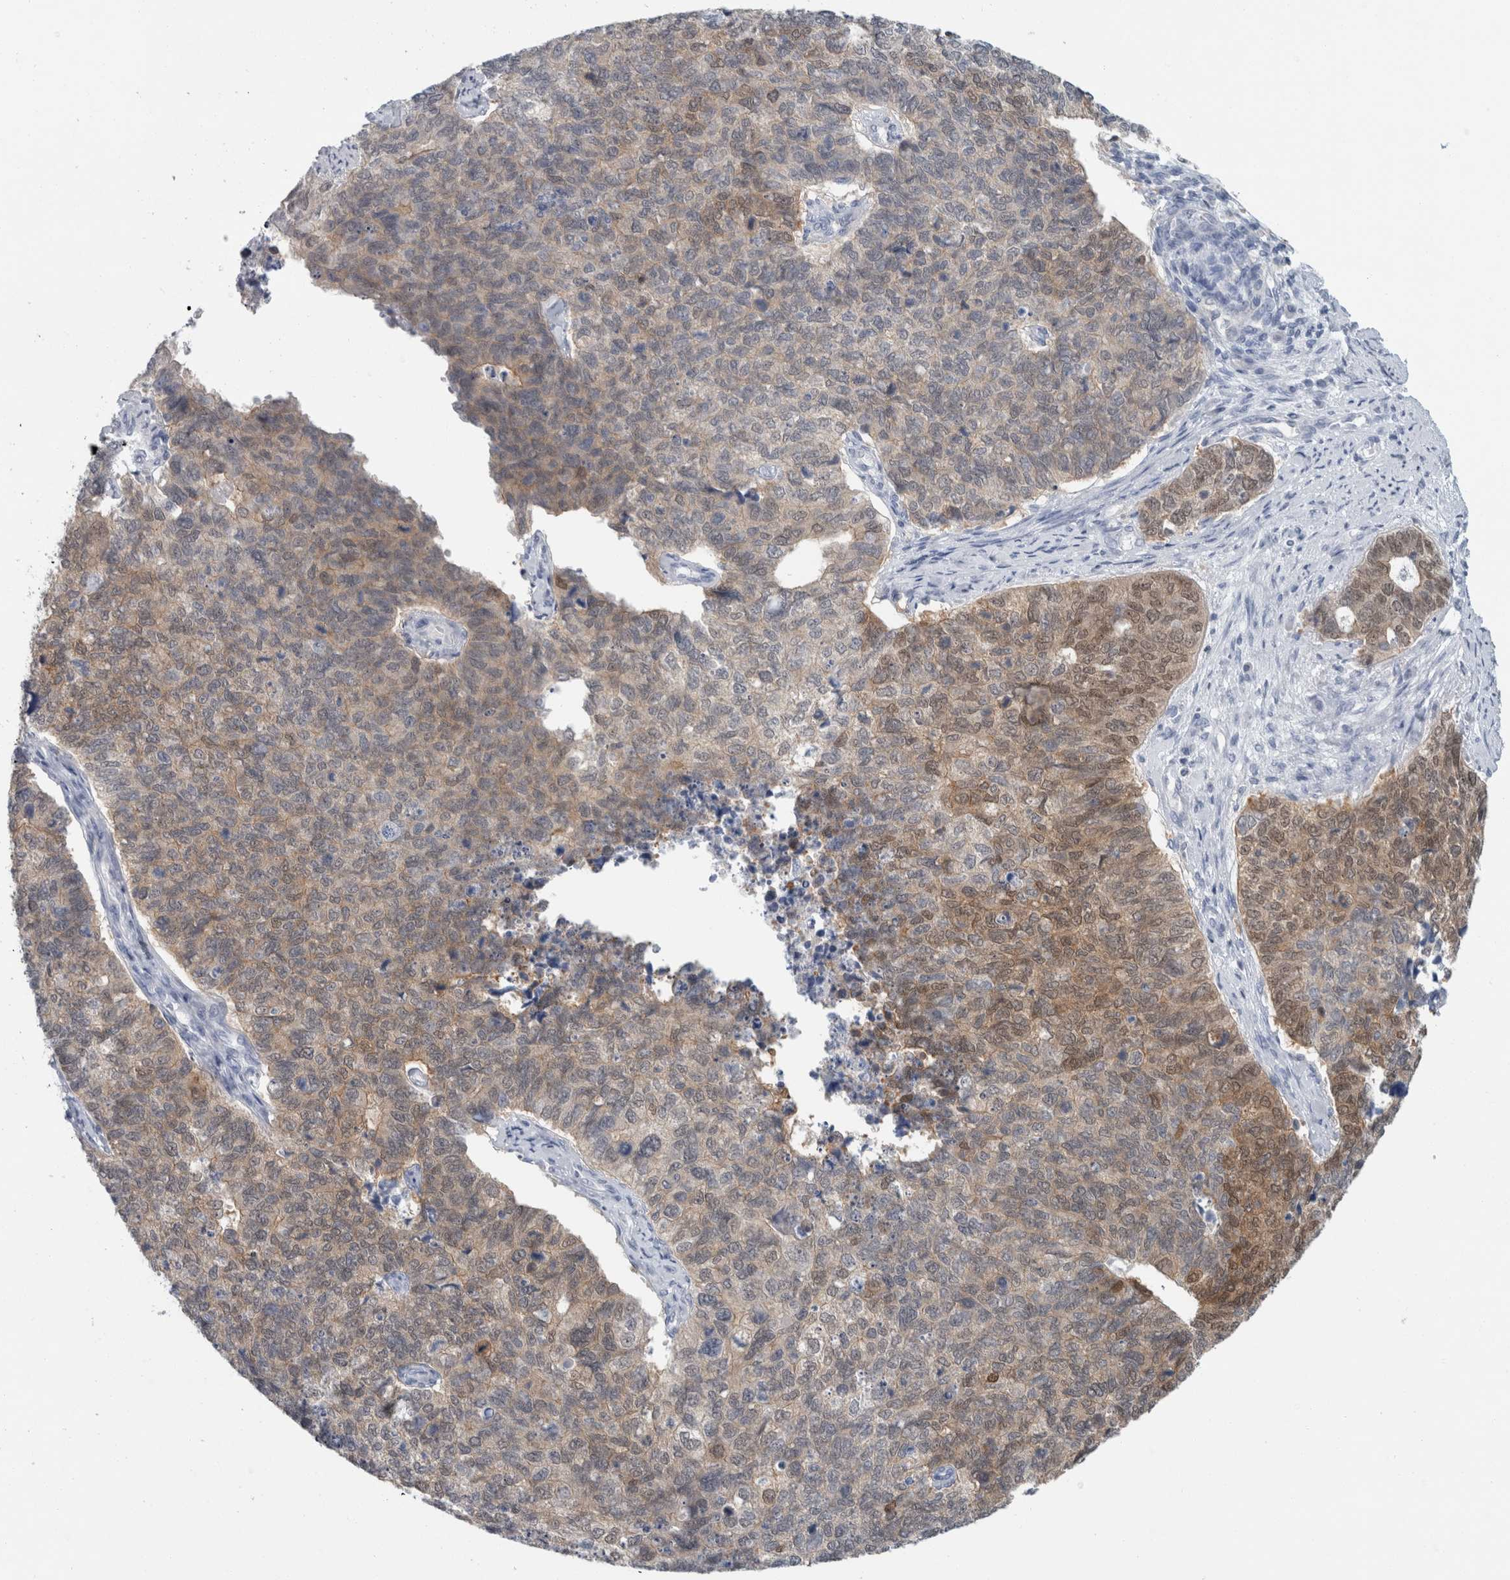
{"staining": {"intensity": "moderate", "quantity": "25%-75%", "location": "cytoplasmic/membranous,nuclear"}, "tissue": "cervical cancer", "cell_type": "Tumor cells", "image_type": "cancer", "snomed": [{"axis": "morphology", "description": "Squamous cell carcinoma, NOS"}, {"axis": "topography", "description": "Cervix"}], "caption": "Immunohistochemistry (IHC) of human cervical cancer (squamous cell carcinoma) displays medium levels of moderate cytoplasmic/membranous and nuclear expression in about 25%-75% of tumor cells. Using DAB (3,3'-diaminobenzidine) (brown) and hematoxylin (blue) stains, captured at high magnification using brightfield microscopy.", "gene": "CASP6", "patient": {"sex": "female", "age": 63}}